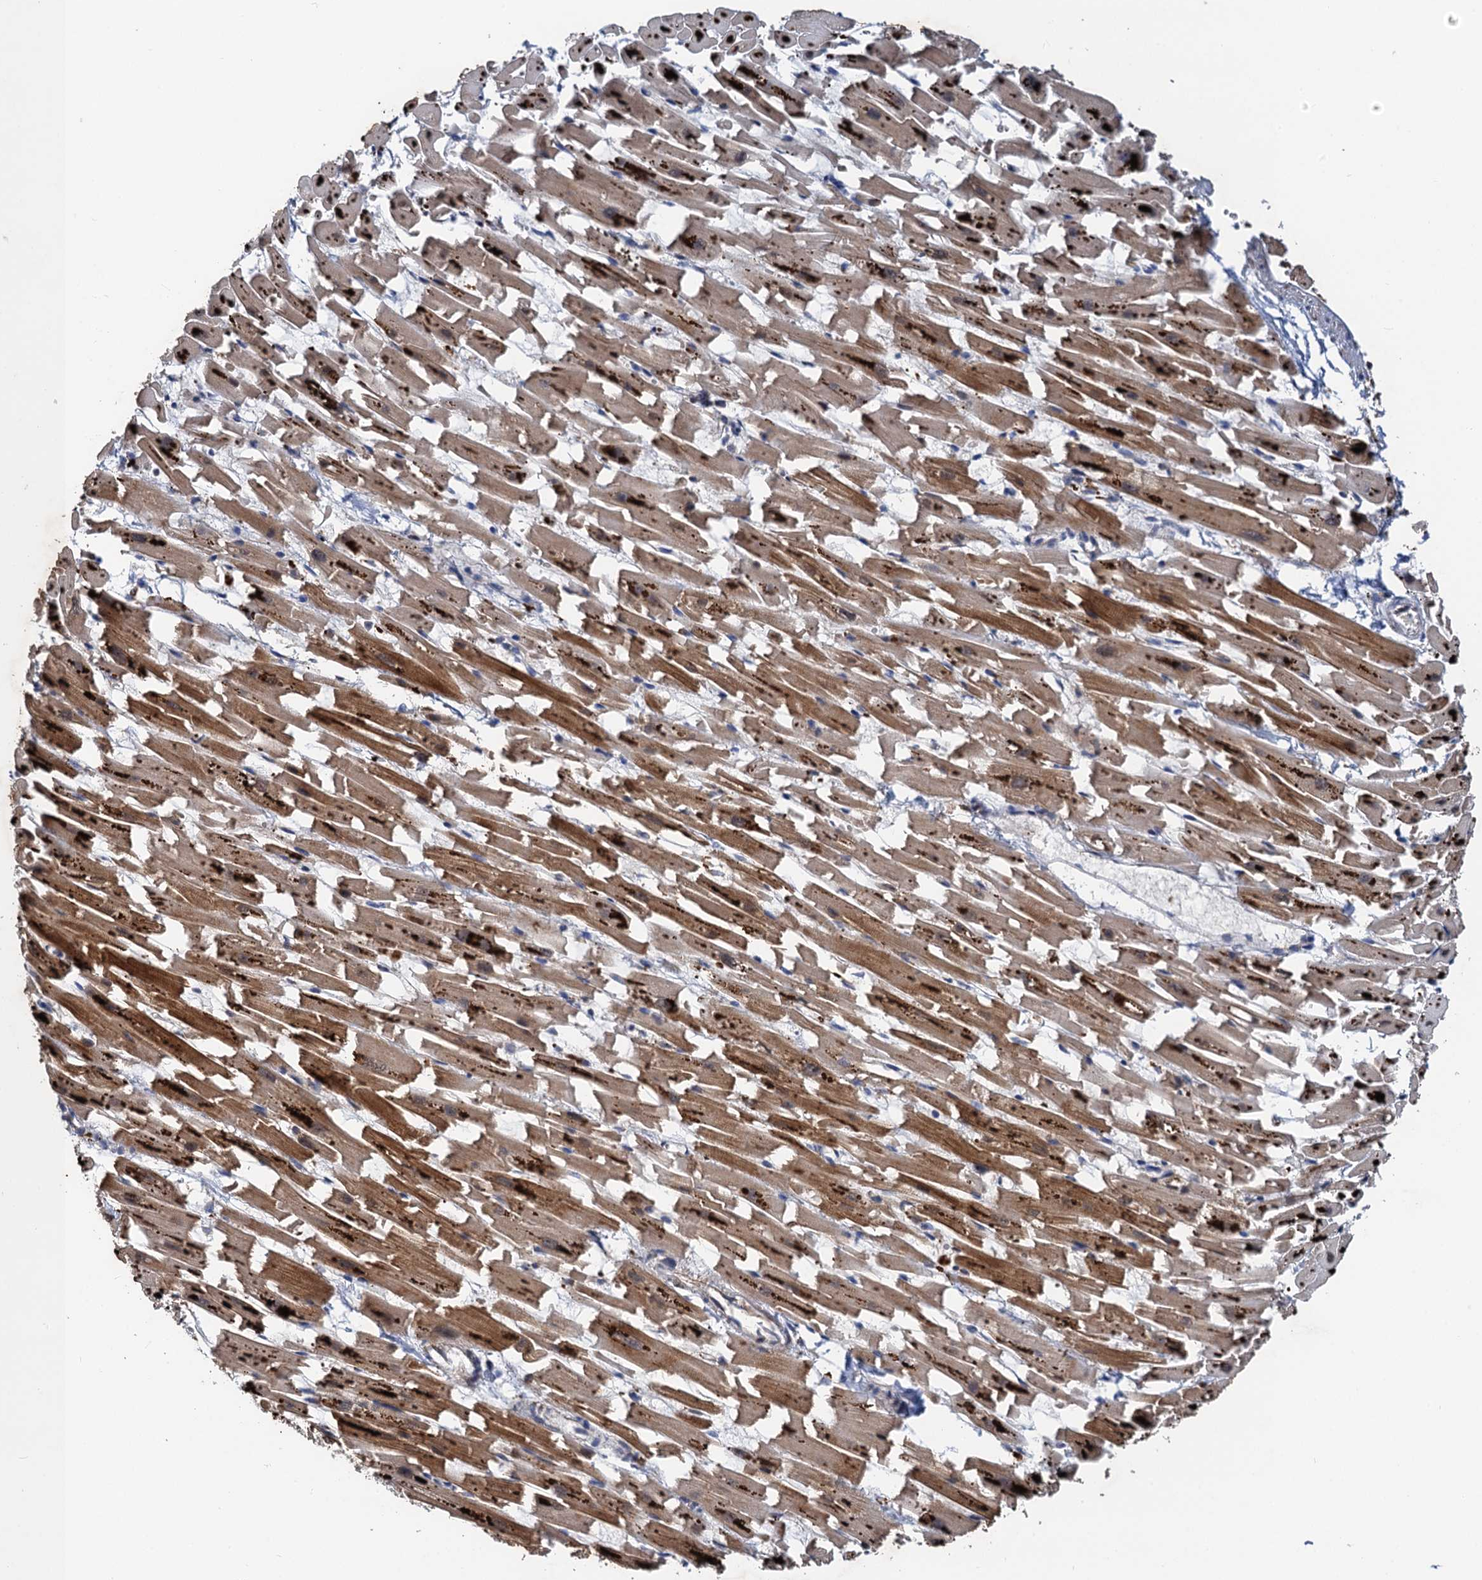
{"staining": {"intensity": "strong", "quantity": ">75%", "location": "cytoplasmic/membranous"}, "tissue": "heart muscle", "cell_type": "Cardiomyocytes", "image_type": "normal", "snomed": [{"axis": "morphology", "description": "Normal tissue, NOS"}, {"axis": "topography", "description": "Heart"}], "caption": "The photomicrograph shows a brown stain indicating the presence of a protein in the cytoplasmic/membranous of cardiomyocytes in heart muscle. The staining is performed using DAB (3,3'-diaminobenzidine) brown chromogen to label protein expression. The nuclei are counter-stained blue using hematoxylin.", "gene": "PJA2", "patient": {"sex": "female", "age": 64}}